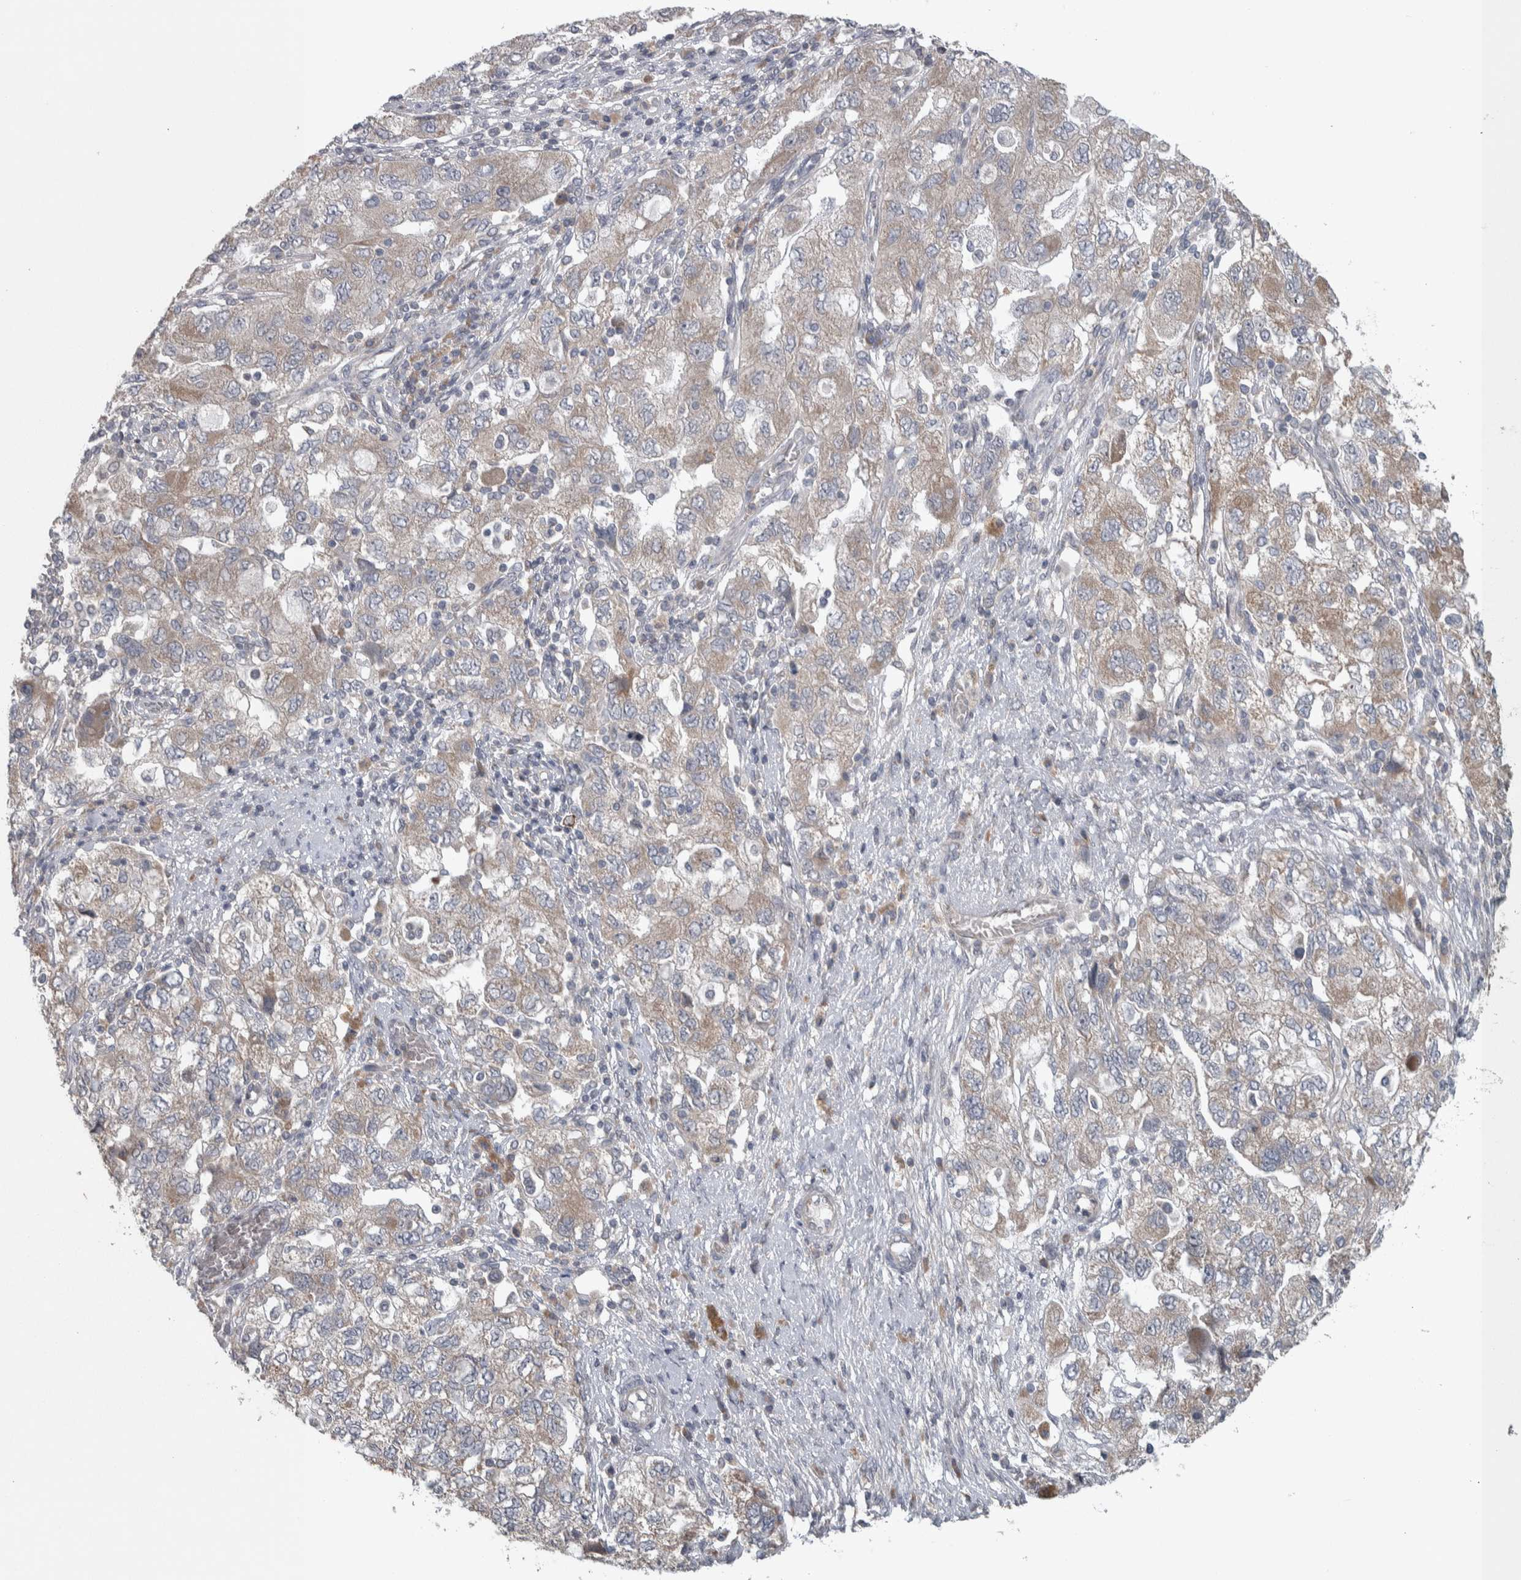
{"staining": {"intensity": "weak", "quantity": "25%-75%", "location": "cytoplasmic/membranous"}, "tissue": "ovarian cancer", "cell_type": "Tumor cells", "image_type": "cancer", "snomed": [{"axis": "morphology", "description": "Carcinoma, NOS"}, {"axis": "morphology", "description": "Cystadenocarcinoma, serous, NOS"}, {"axis": "topography", "description": "Ovary"}], "caption": "Human serous cystadenocarcinoma (ovarian) stained with a brown dye reveals weak cytoplasmic/membranous positive staining in approximately 25%-75% of tumor cells.", "gene": "SRP68", "patient": {"sex": "female", "age": 69}}